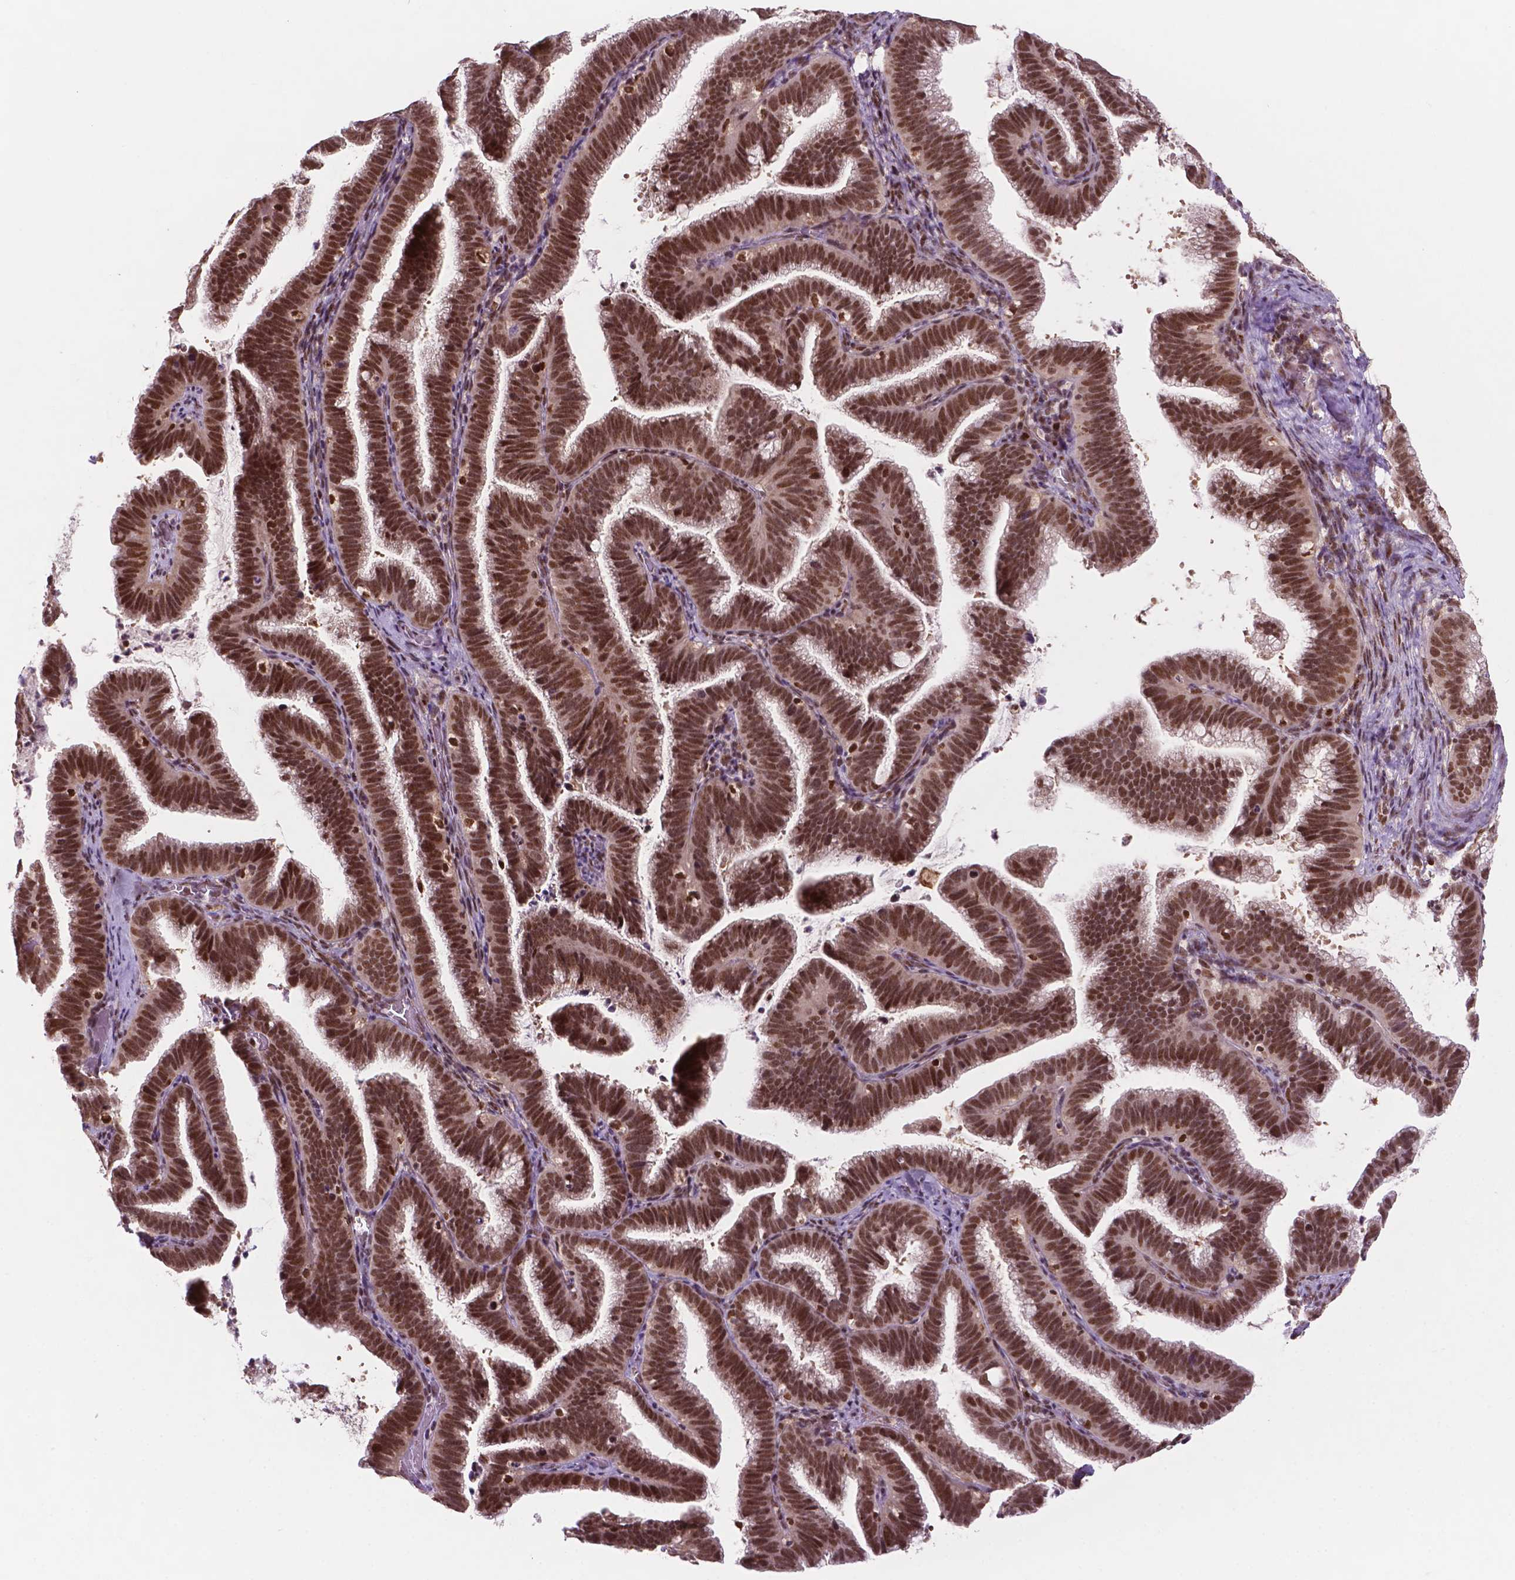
{"staining": {"intensity": "strong", "quantity": ">75%", "location": "nuclear"}, "tissue": "cervical cancer", "cell_type": "Tumor cells", "image_type": "cancer", "snomed": [{"axis": "morphology", "description": "Adenocarcinoma, NOS"}, {"axis": "topography", "description": "Cervix"}], "caption": "The micrograph demonstrates a brown stain indicating the presence of a protein in the nuclear of tumor cells in cervical adenocarcinoma.", "gene": "PER2", "patient": {"sex": "female", "age": 61}}